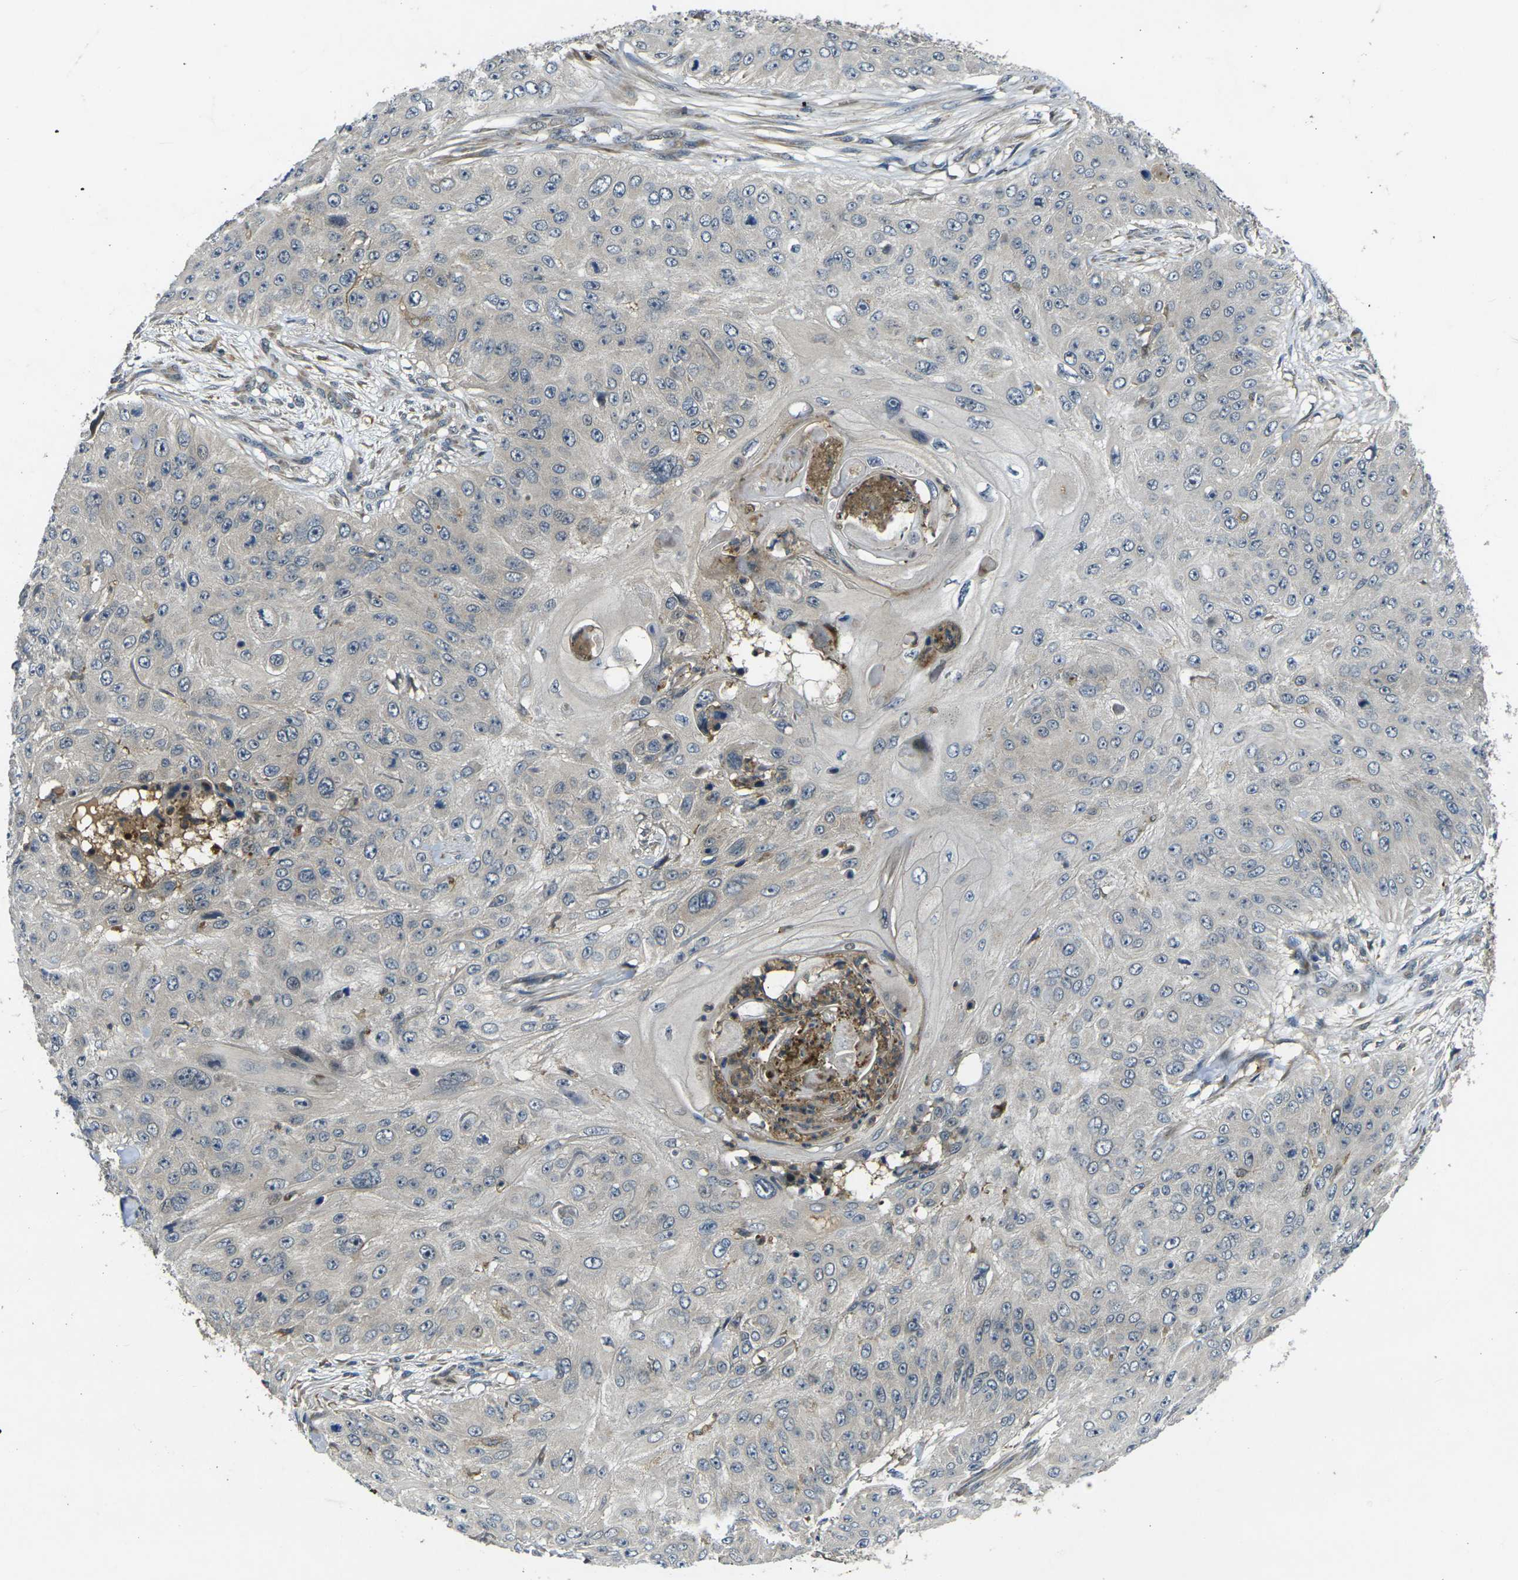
{"staining": {"intensity": "negative", "quantity": "none", "location": "none"}, "tissue": "skin cancer", "cell_type": "Tumor cells", "image_type": "cancer", "snomed": [{"axis": "morphology", "description": "Squamous cell carcinoma, NOS"}, {"axis": "topography", "description": "Skin"}], "caption": "A micrograph of skin squamous cell carcinoma stained for a protein displays no brown staining in tumor cells.", "gene": "PIGL", "patient": {"sex": "female", "age": 80}}